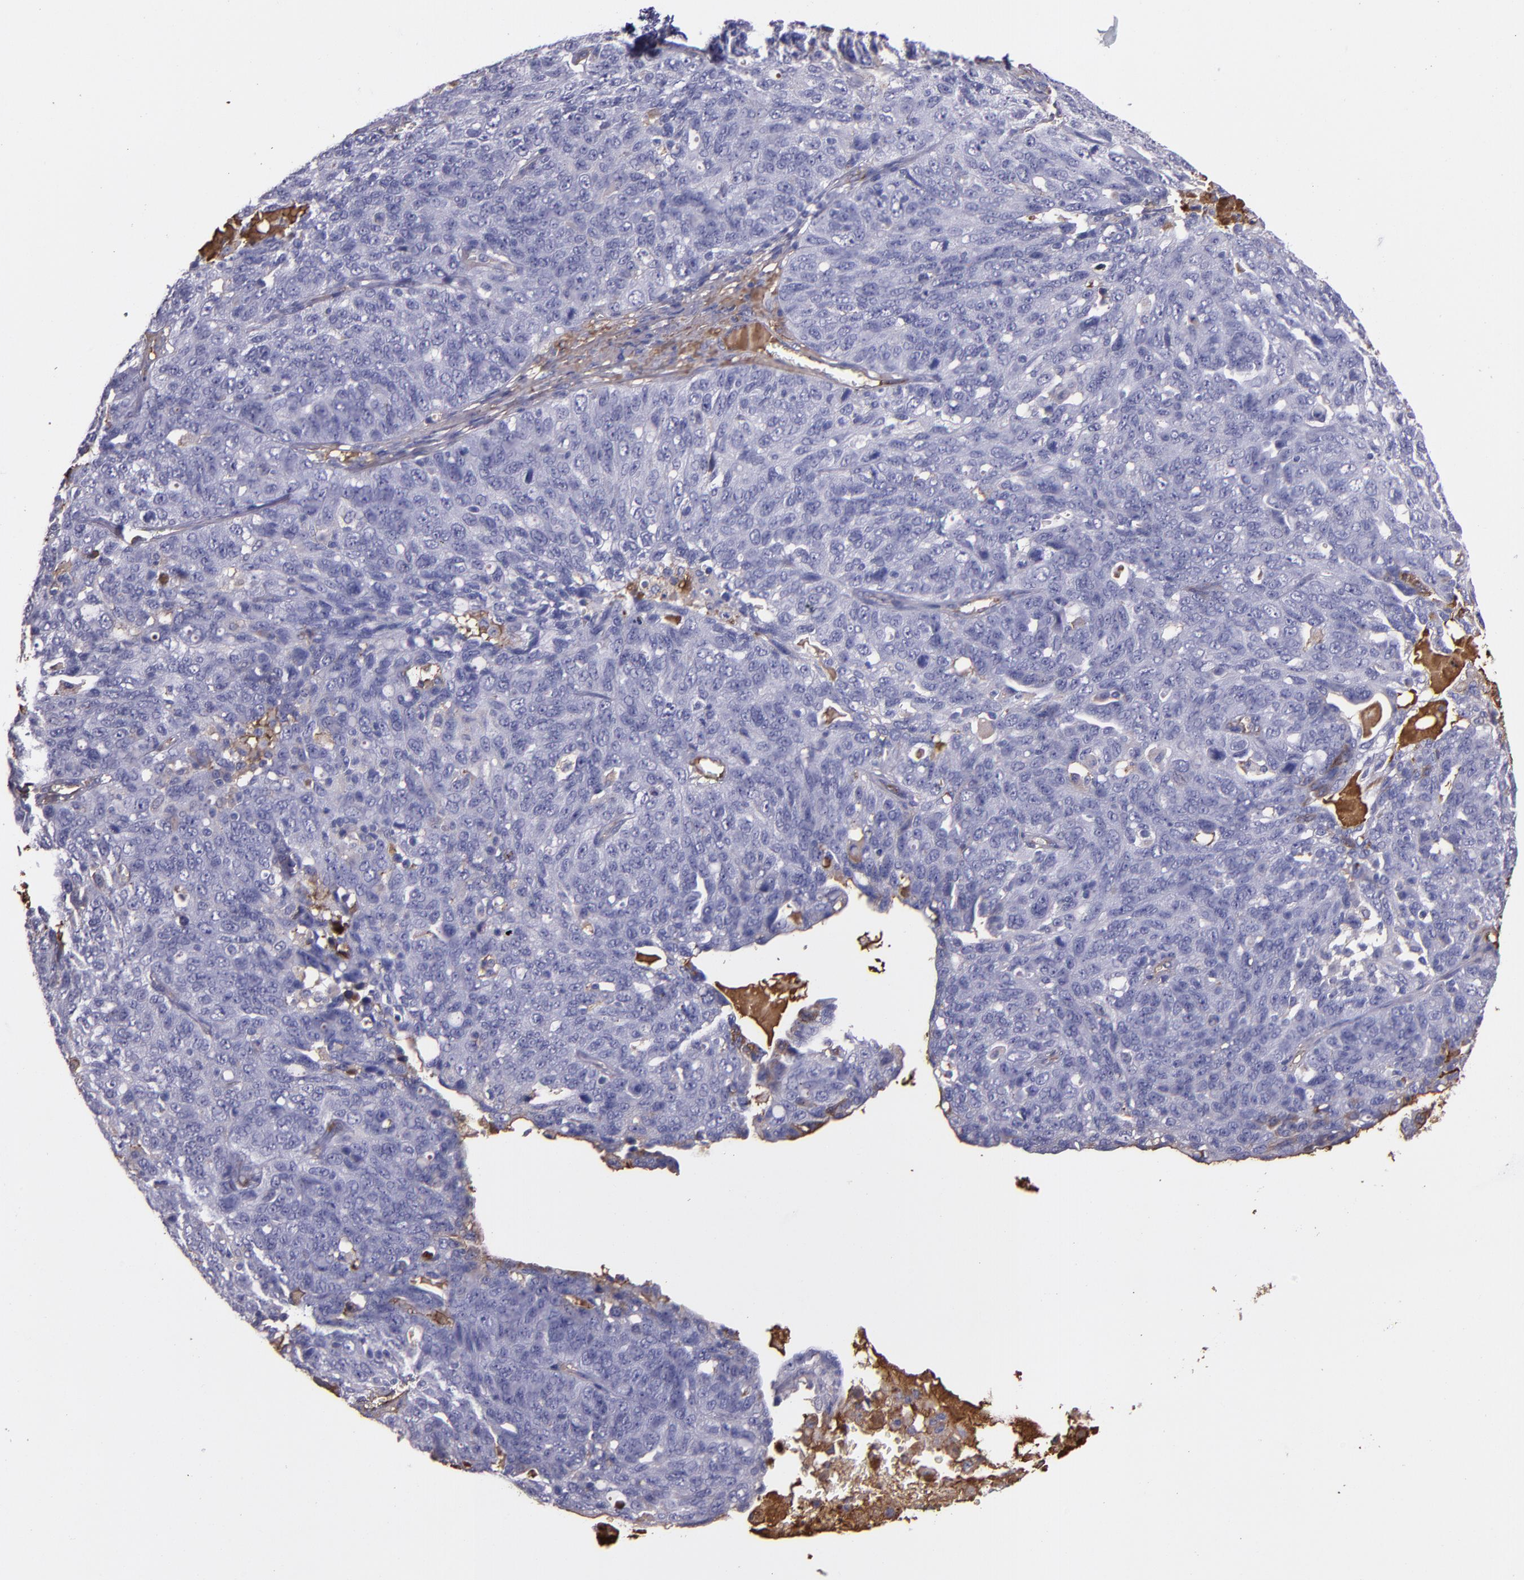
{"staining": {"intensity": "negative", "quantity": "none", "location": "none"}, "tissue": "ovarian cancer", "cell_type": "Tumor cells", "image_type": "cancer", "snomed": [{"axis": "morphology", "description": "Cystadenocarcinoma, serous, NOS"}, {"axis": "topography", "description": "Ovary"}], "caption": "DAB (3,3'-diaminobenzidine) immunohistochemical staining of ovarian cancer demonstrates no significant expression in tumor cells.", "gene": "A2M", "patient": {"sex": "female", "age": 71}}